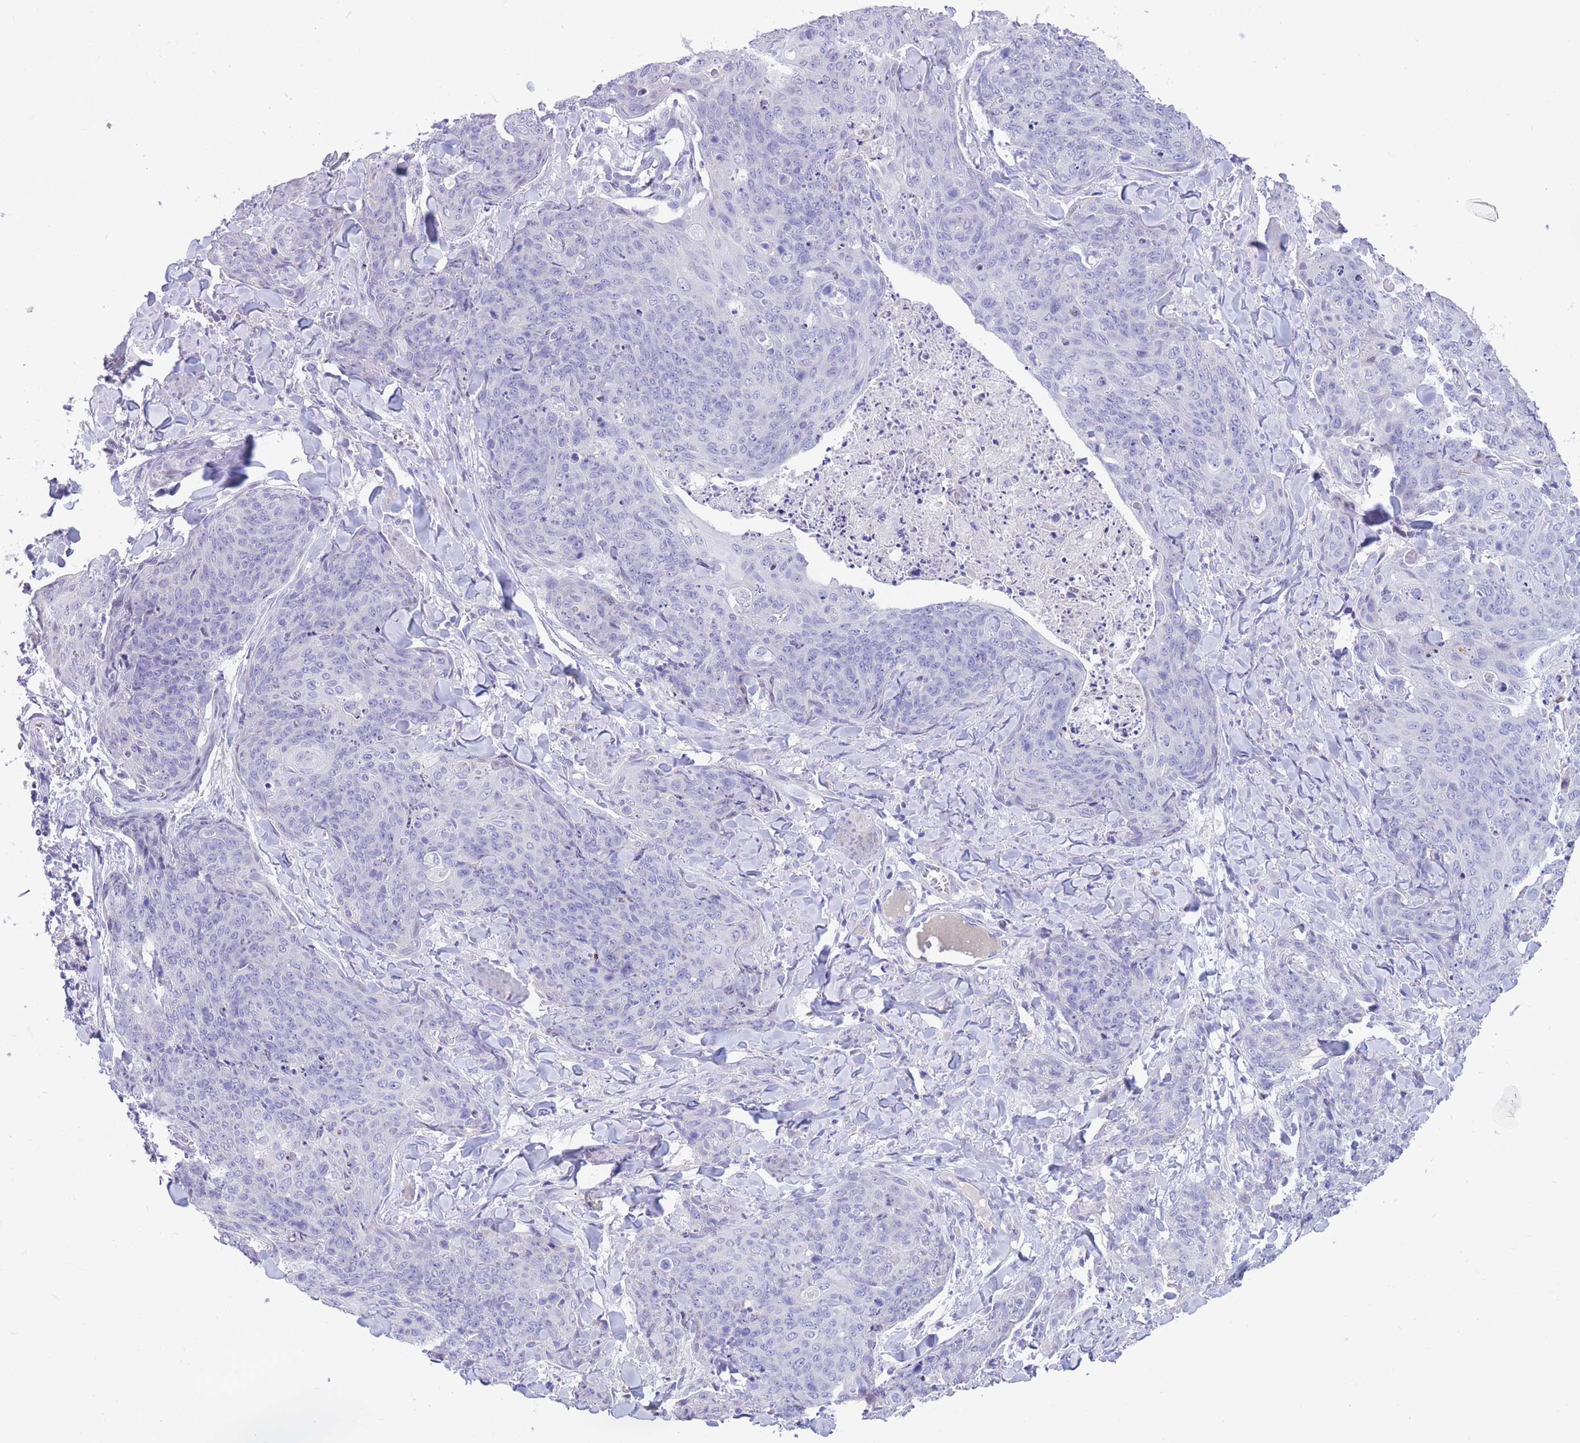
{"staining": {"intensity": "negative", "quantity": "none", "location": "none"}, "tissue": "skin cancer", "cell_type": "Tumor cells", "image_type": "cancer", "snomed": [{"axis": "morphology", "description": "Squamous cell carcinoma, NOS"}, {"axis": "topography", "description": "Skin"}, {"axis": "topography", "description": "Vulva"}], "caption": "Tumor cells show no significant positivity in skin cancer.", "gene": "SHCBP1", "patient": {"sex": "female", "age": 85}}